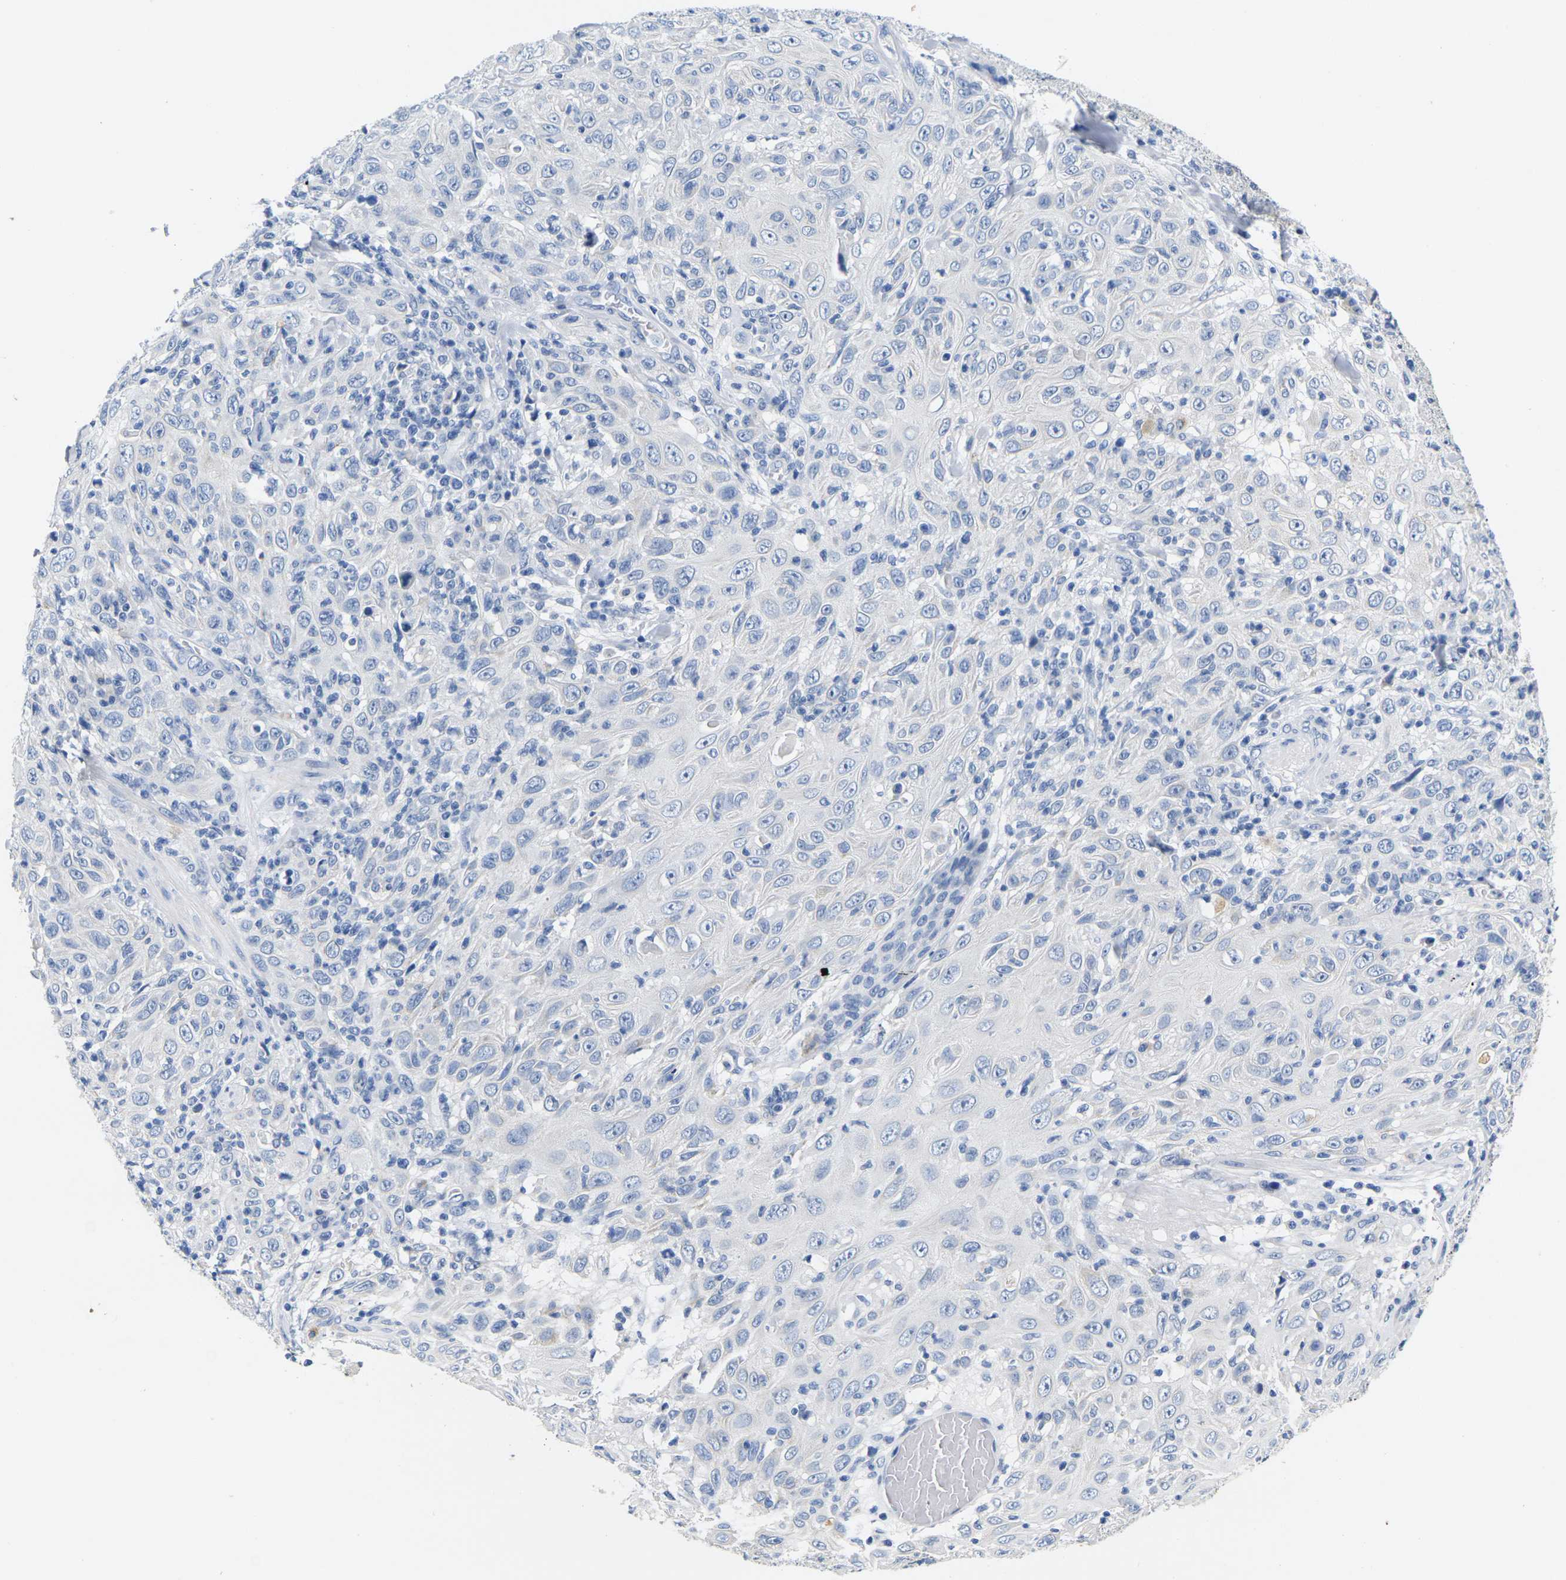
{"staining": {"intensity": "negative", "quantity": "none", "location": "none"}, "tissue": "skin cancer", "cell_type": "Tumor cells", "image_type": "cancer", "snomed": [{"axis": "morphology", "description": "Squamous cell carcinoma, NOS"}, {"axis": "topography", "description": "Skin"}], "caption": "Immunohistochemistry (IHC) of human skin cancer (squamous cell carcinoma) exhibits no positivity in tumor cells. The staining was performed using DAB to visualize the protein expression in brown, while the nuclei were stained in blue with hematoxylin (Magnification: 20x).", "gene": "NOCT", "patient": {"sex": "female", "age": 88}}